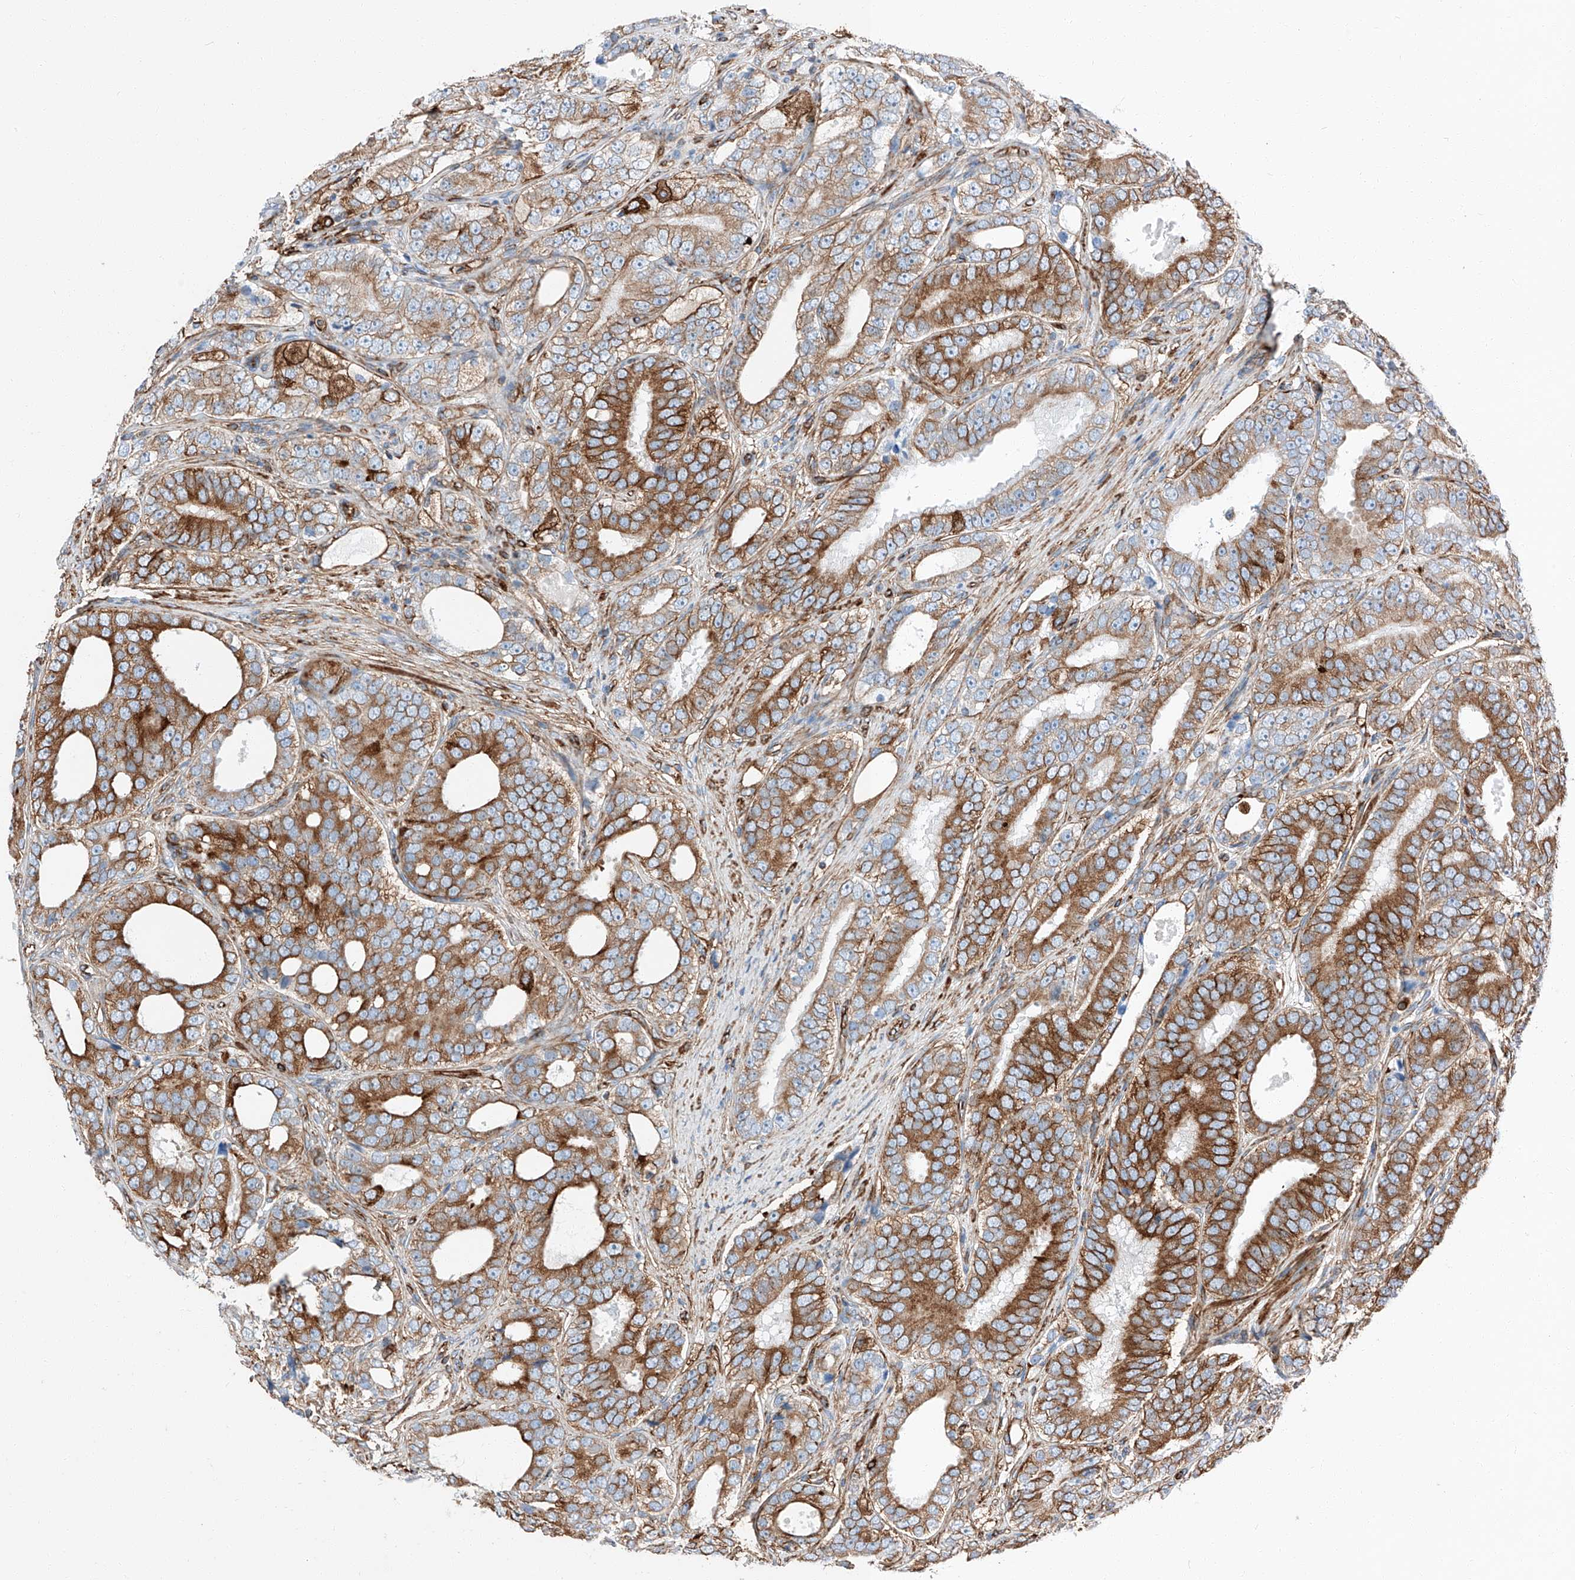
{"staining": {"intensity": "strong", "quantity": ">75%", "location": "cytoplasmic/membranous"}, "tissue": "prostate cancer", "cell_type": "Tumor cells", "image_type": "cancer", "snomed": [{"axis": "morphology", "description": "Adenocarcinoma, High grade"}, {"axis": "topography", "description": "Prostate"}], "caption": "Protein expression analysis of human prostate cancer reveals strong cytoplasmic/membranous positivity in approximately >75% of tumor cells. The protein of interest is stained brown, and the nuclei are stained in blue (DAB (3,3'-diaminobenzidine) IHC with brightfield microscopy, high magnification).", "gene": "ZNF804A", "patient": {"sex": "male", "age": 56}}